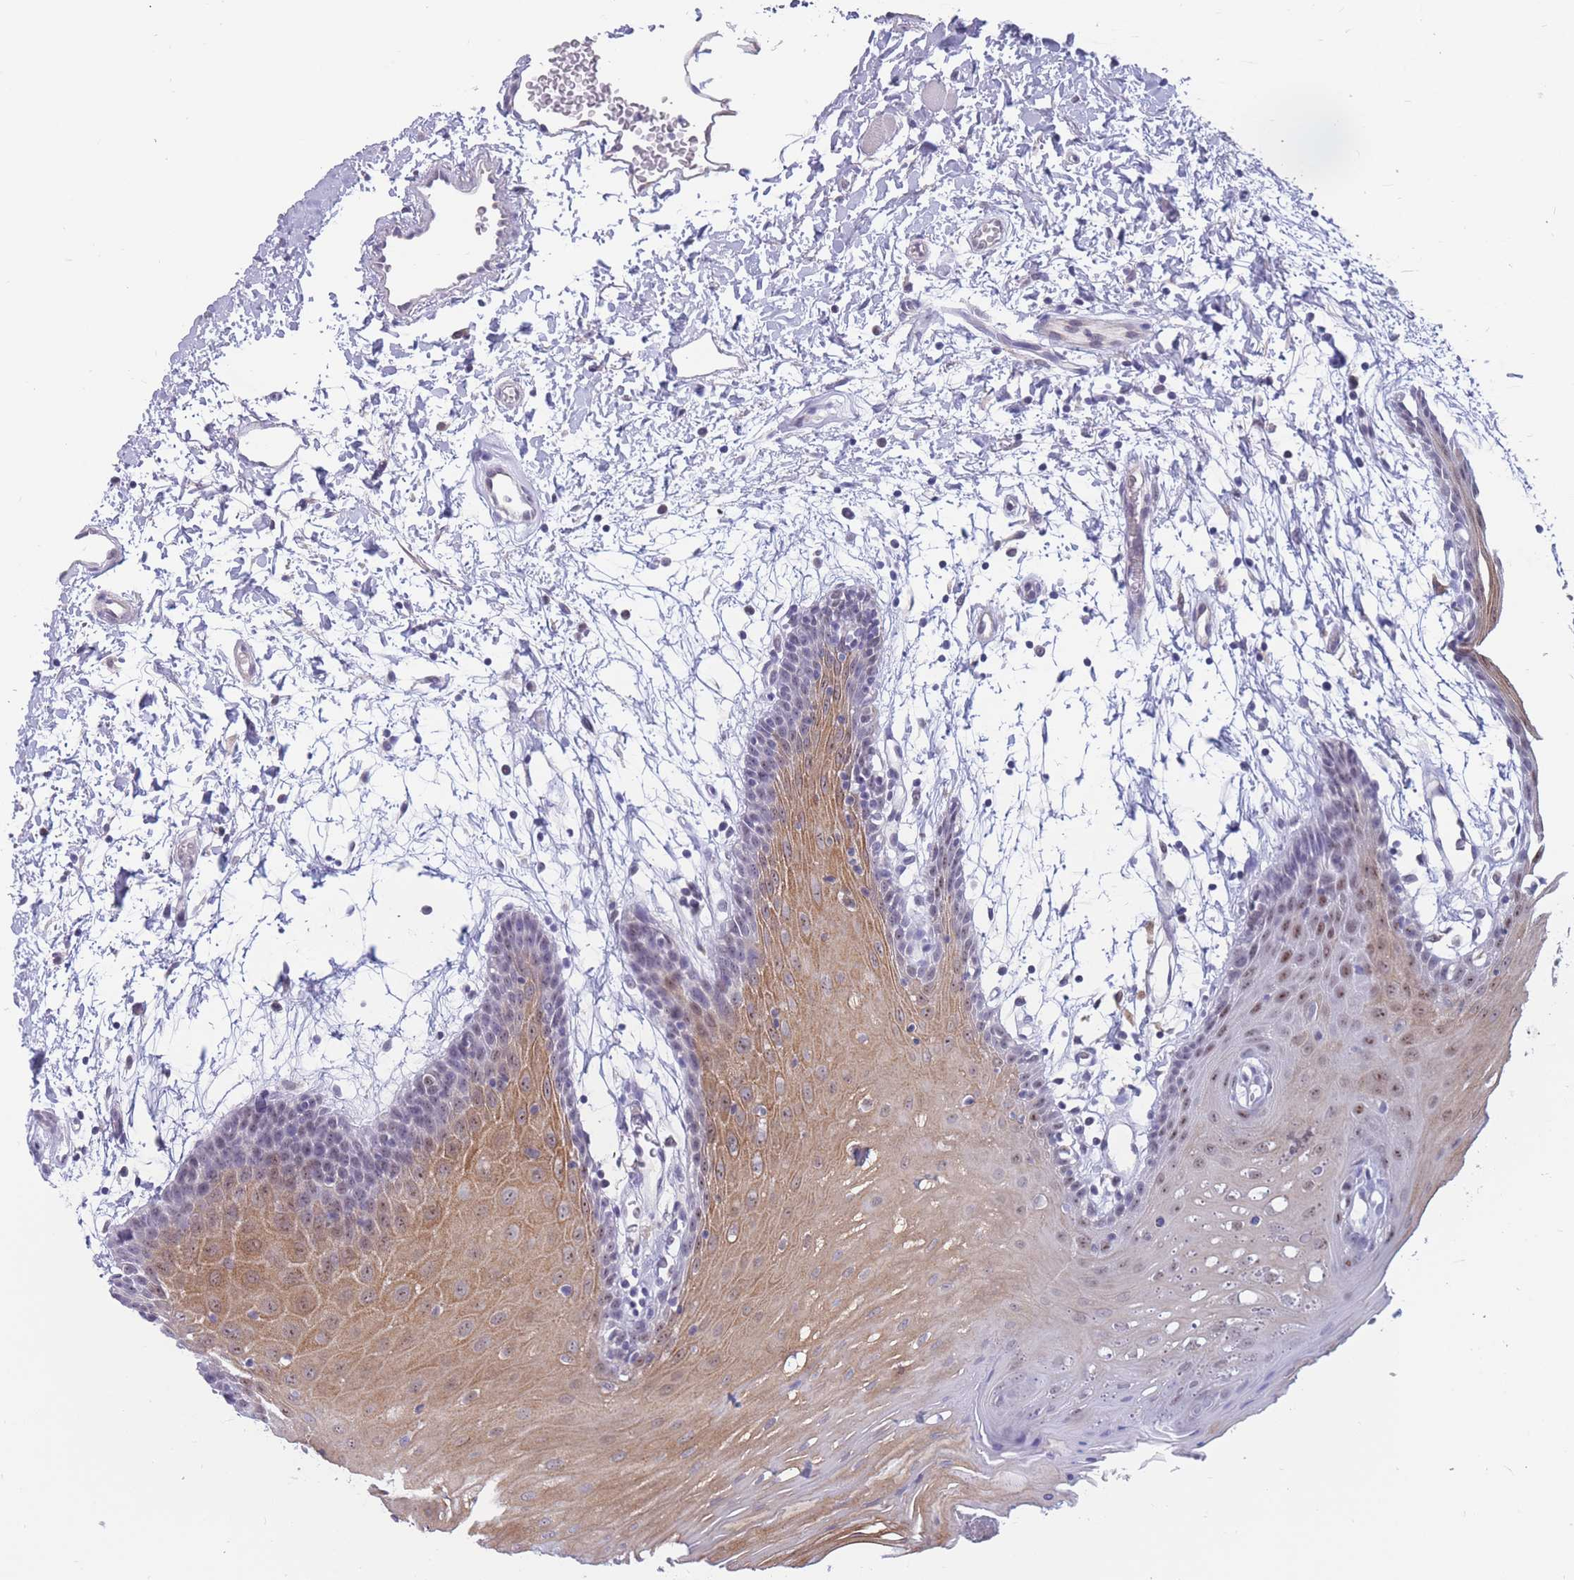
{"staining": {"intensity": "moderate", "quantity": "<25%", "location": "cytoplasmic/membranous,nuclear"}, "tissue": "oral mucosa", "cell_type": "Squamous epithelial cells", "image_type": "normal", "snomed": [{"axis": "morphology", "description": "Normal tissue, NOS"}, {"axis": "topography", "description": "Skeletal muscle"}, {"axis": "topography", "description": "Oral tissue"}, {"axis": "topography", "description": "Salivary gland"}, {"axis": "topography", "description": "Peripheral nerve tissue"}], "caption": "A low amount of moderate cytoplasmic/membranous,nuclear positivity is identified in about <25% of squamous epithelial cells in benign oral mucosa. (Brightfield microscopy of DAB IHC at high magnification).", "gene": "BOP1", "patient": {"sex": "male", "age": 54}}